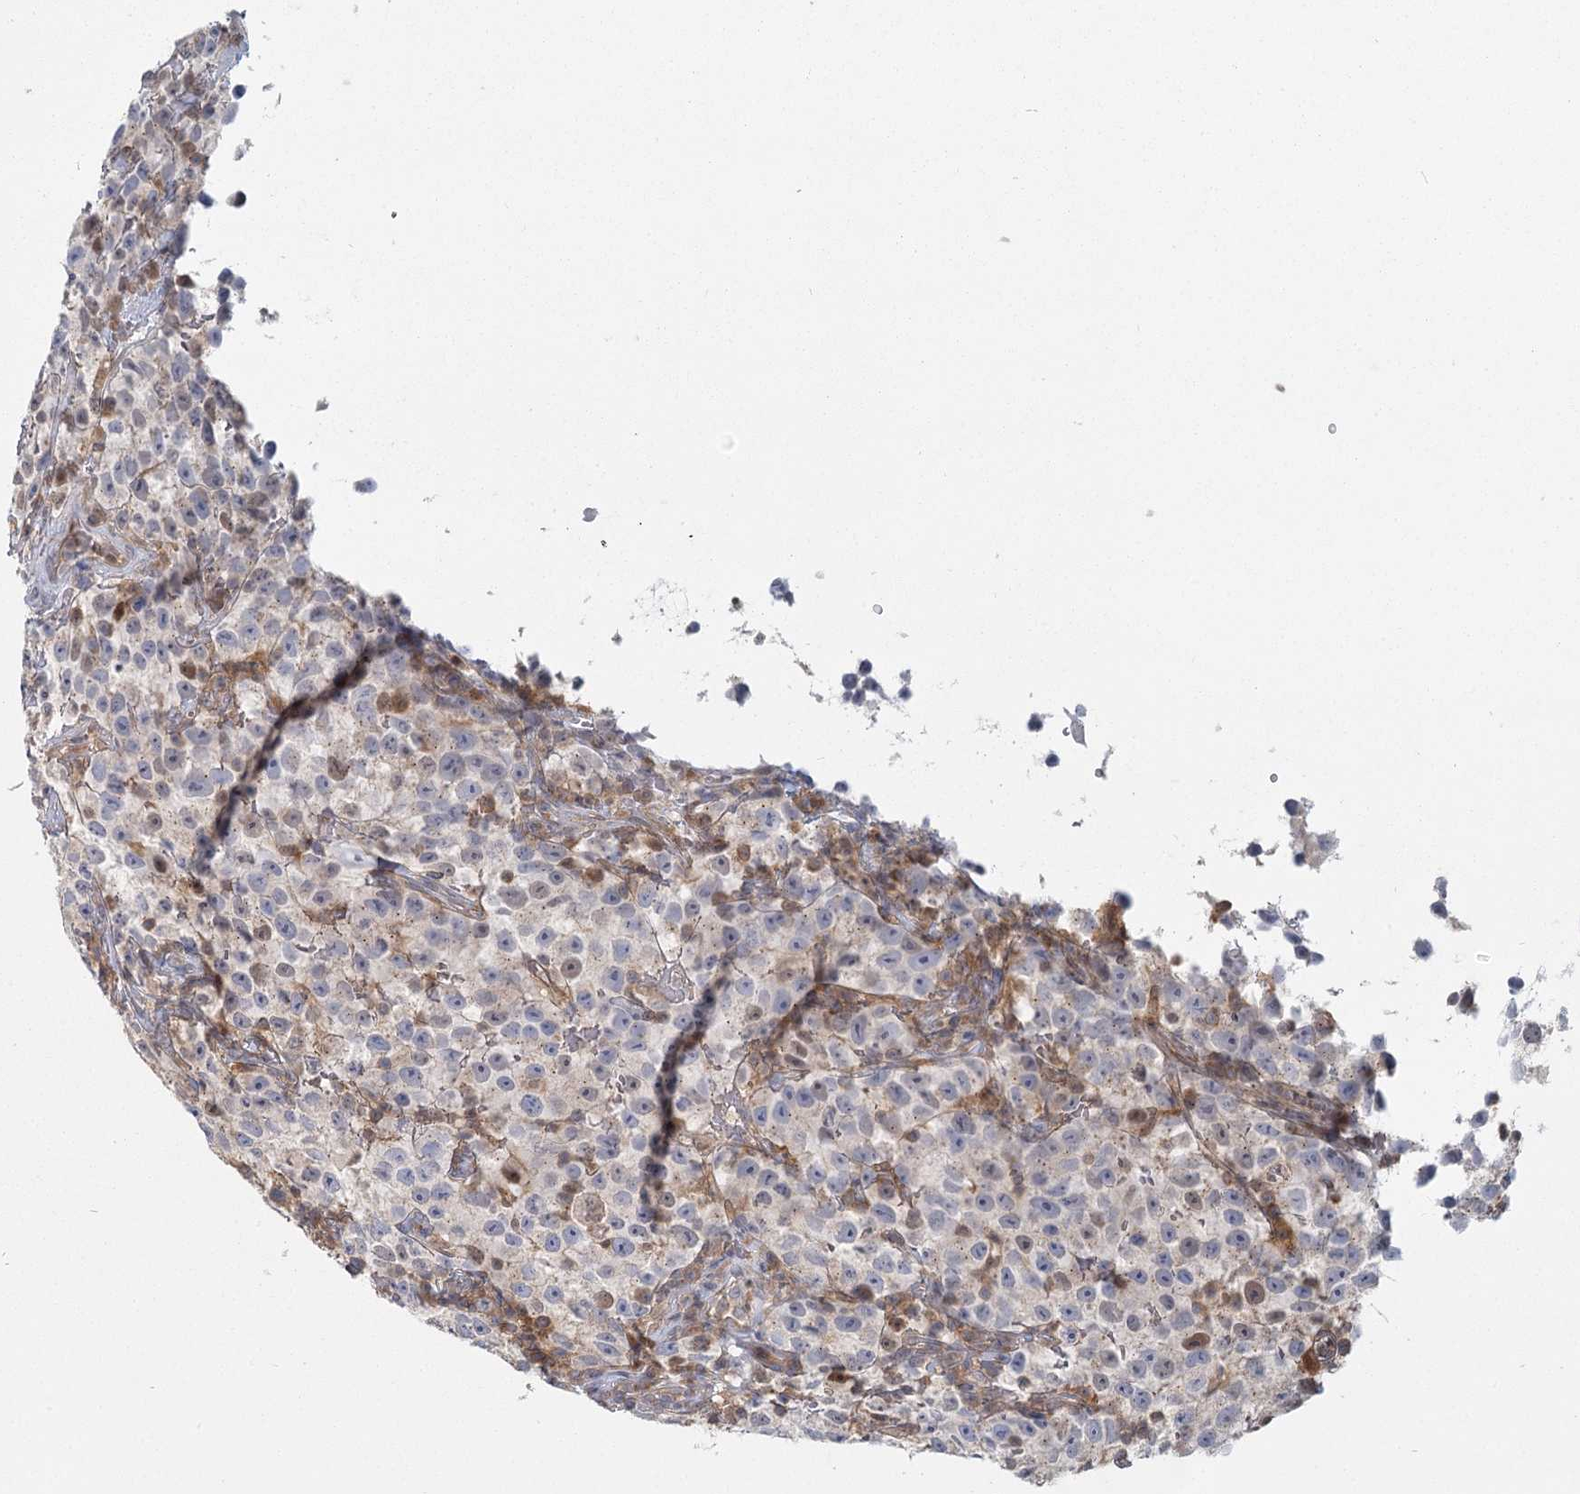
{"staining": {"intensity": "weak", "quantity": "<25%", "location": "cytoplasmic/membranous"}, "tissue": "testis cancer", "cell_type": "Tumor cells", "image_type": "cancer", "snomed": [{"axis": "morphology", "description": "Seminoma, NOS"}, {"axis": "topography", "description": "Testis"}], "caption": "A high-resolution histopathology image shows immunohistochemistry staining of testis cancer, which displays no significant positivity in tumor cells. (Brightfield microscopy of DAB (3,3'-diaminobenzidine) immunohistochemistry (IHC) at high magnification).", "gene": "USP11", "patient": {"sex": "male", "age": 22}}